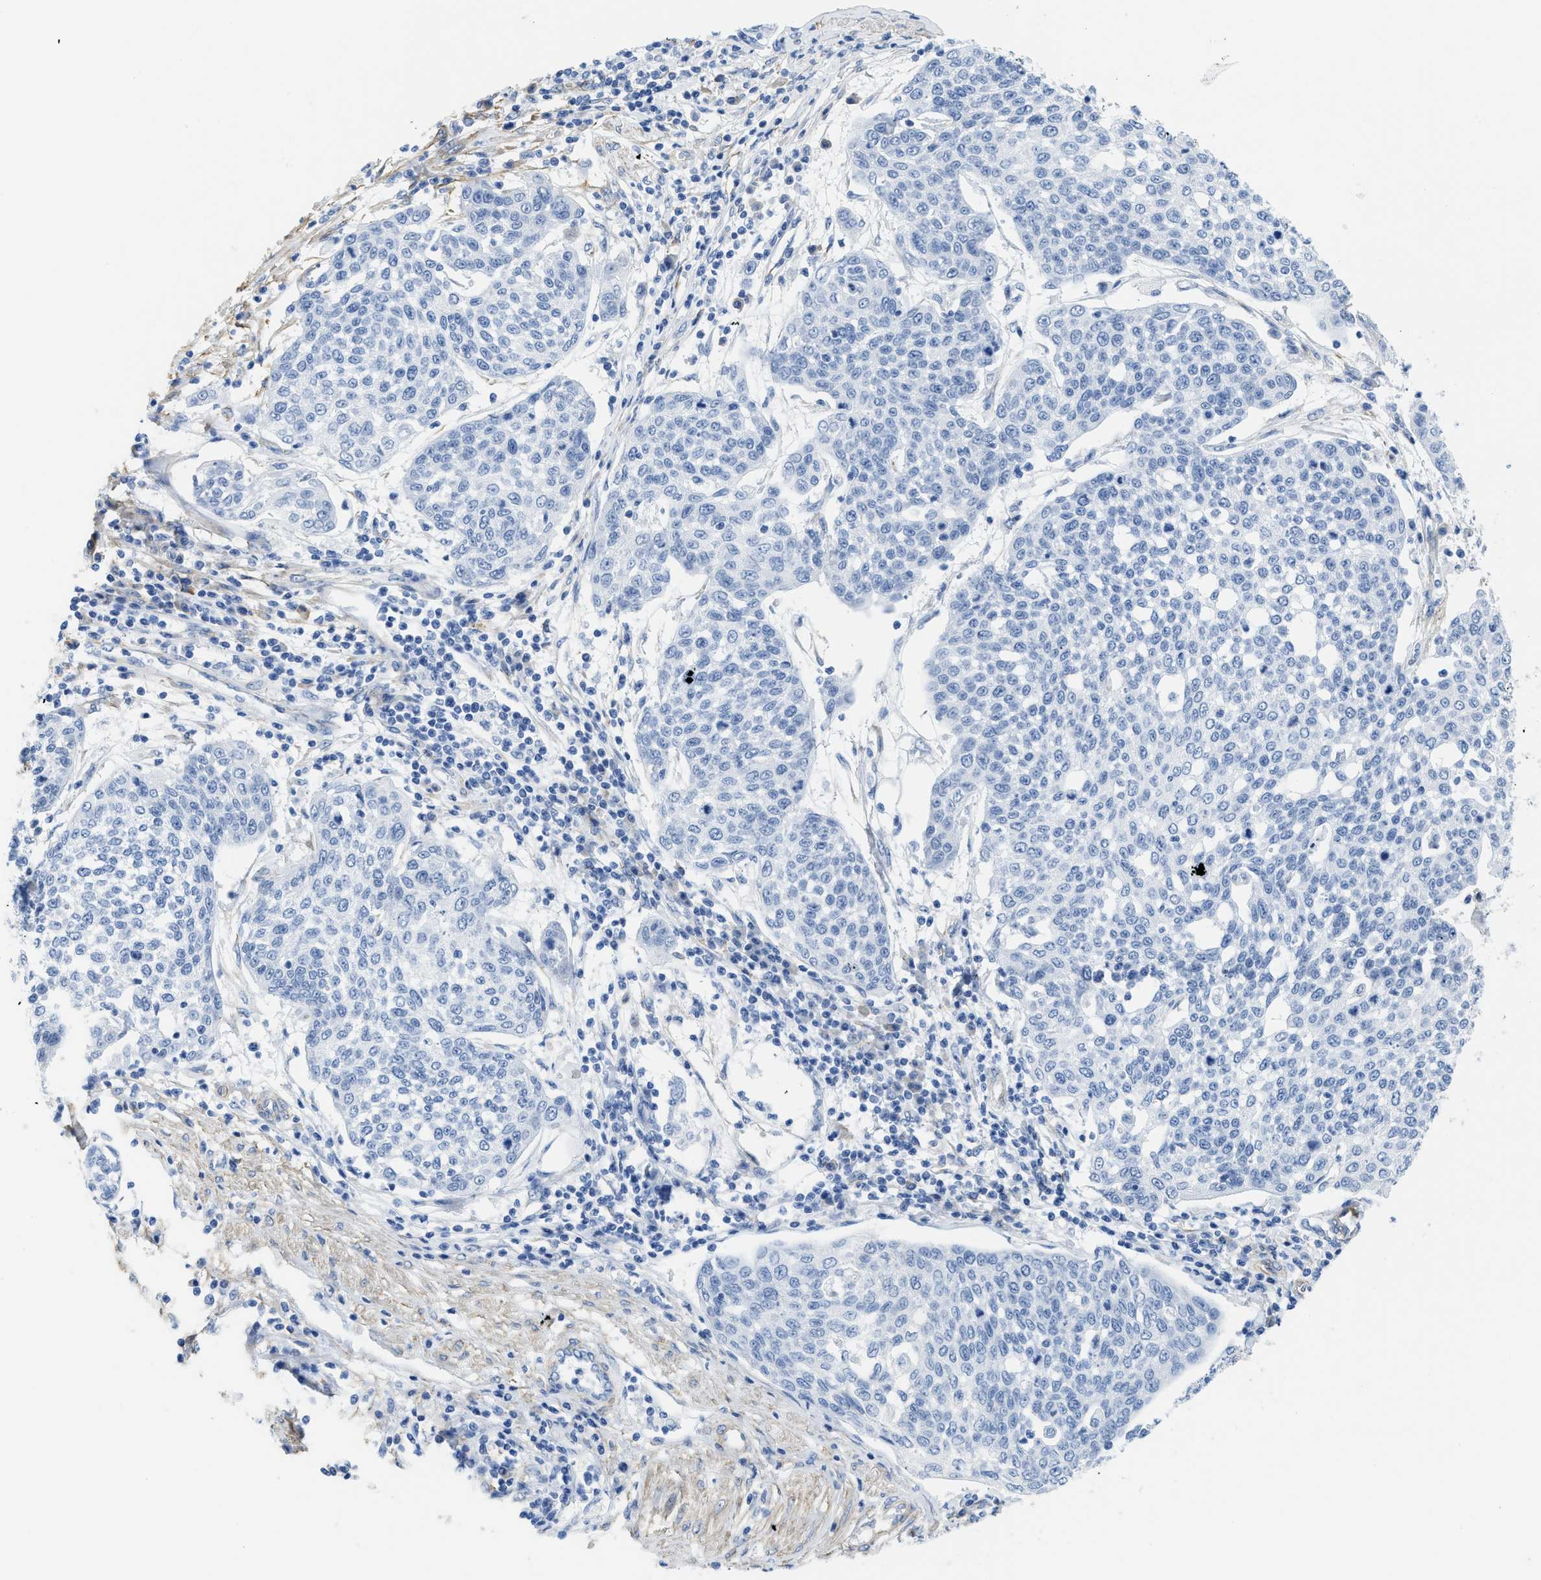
{"staining": {"intensity": "negative", "quantity": "none", "location": "none"}, "tissue": "cervical cancer", "cell_type": "Tumor cells", "image_type": "cancer", "snomed": [{"axis": "morphology", "description": "Squamous cell carcinoma, NOS"}, {"axis": "topography", "description": "Cervix"}], "caption": "Squamous cell carcinoma (cervical) stained for a protein using immunohistochemistry (IHC) shows no staining tumor cells.", "gene": "TUB", "patient": {"sex": "female", "age": 34}}